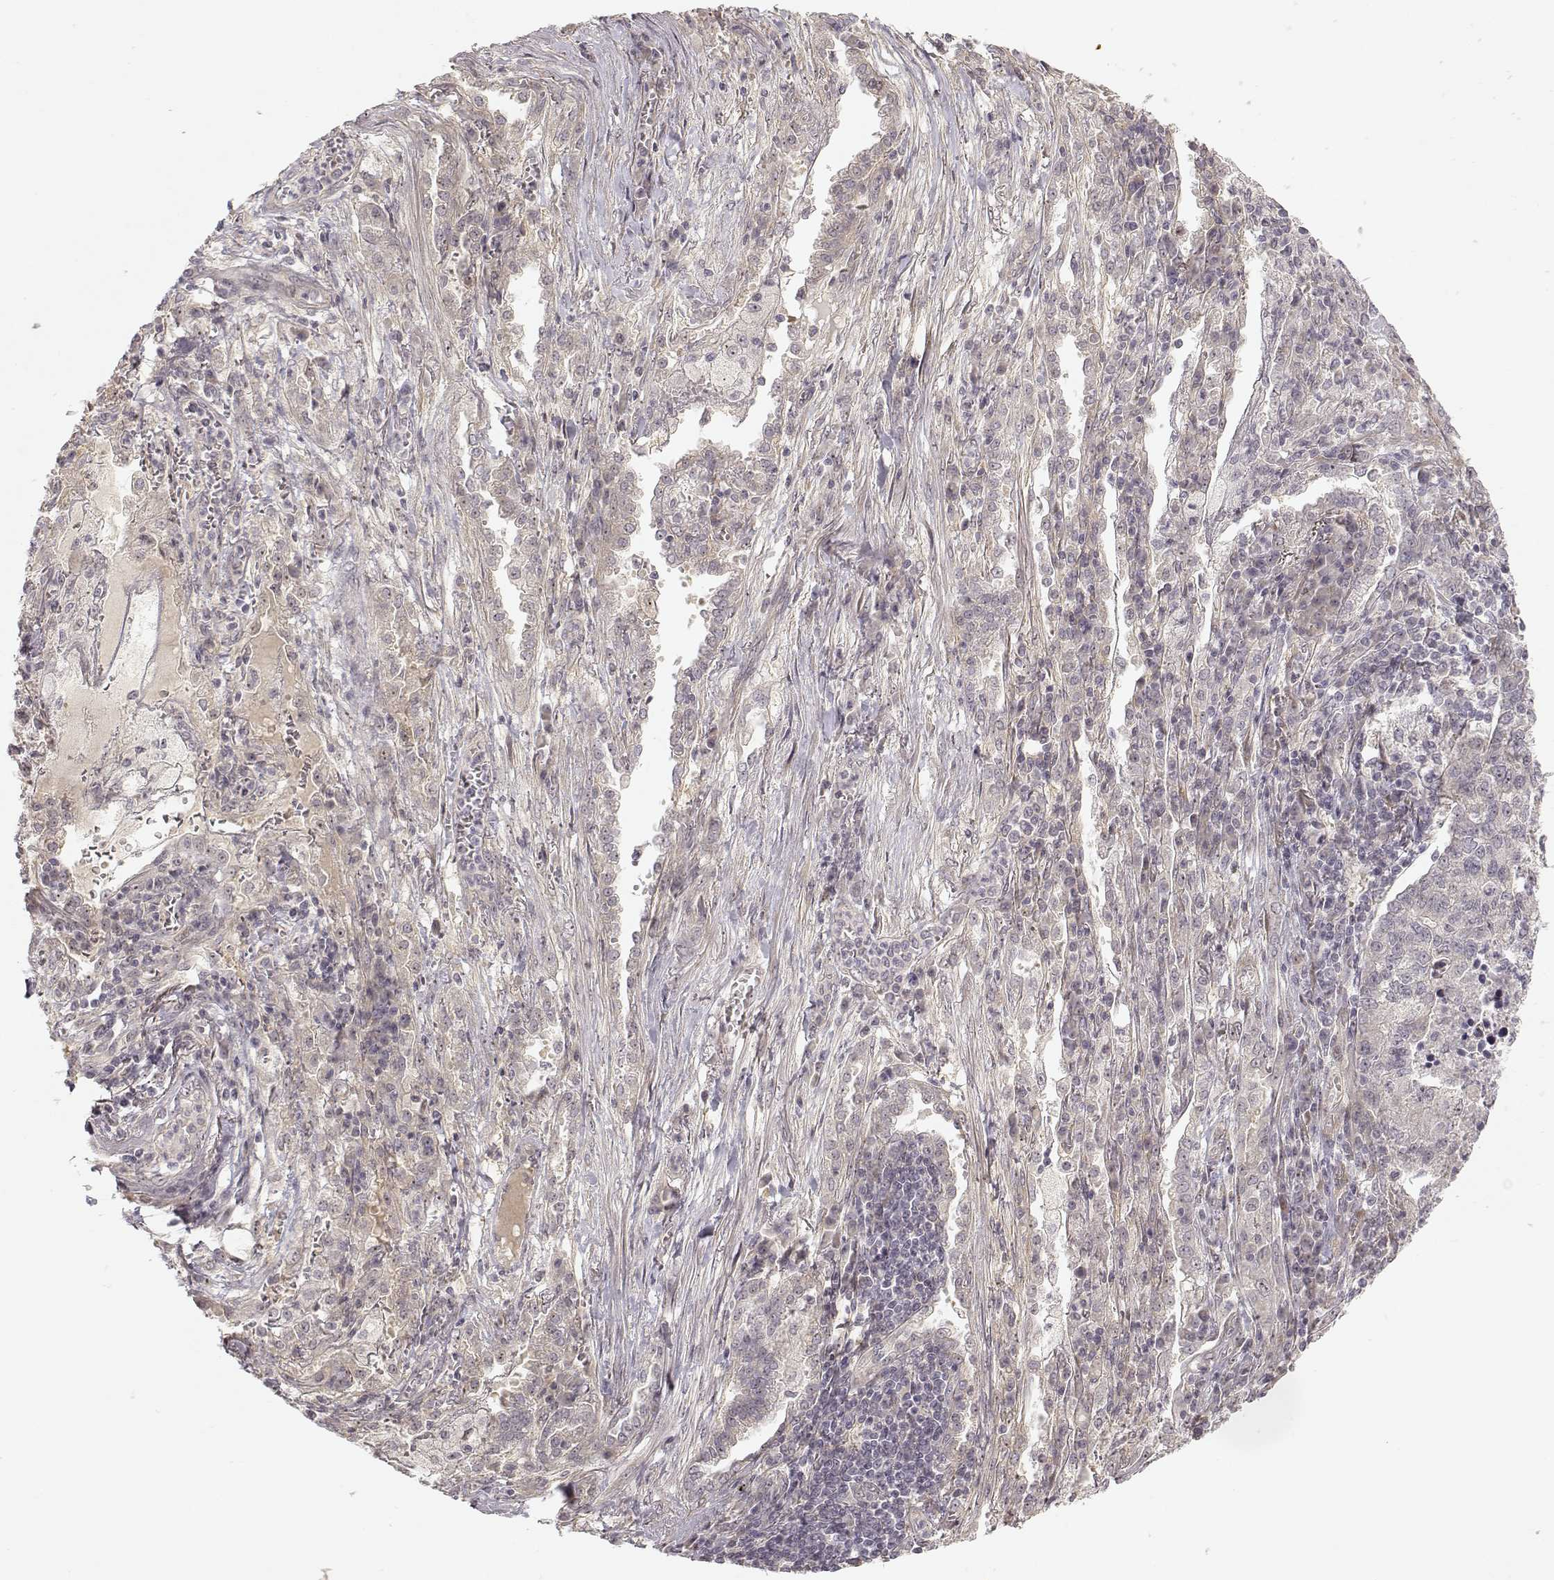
{"staining": {"intensity": "negative", "quantity": "none", "location": "none"}, "tissue": "lung cancer", "cell_type": "Tumor cells", "image_type": "cancer", "snomed": [{"axis": "morphology", "description": "Adenocarcinoma, NOS"}, {"axis": "topography", "description": "Lung"}], "caption": "Immunohistochemistry (IHC) micrograph of human lung cancer stained for a protein (brown), which displays no expression in tumor cells. Nuclei are stained in blue.", "gene": "MED12L", "patient": {"sex": "male", "age": 57}}